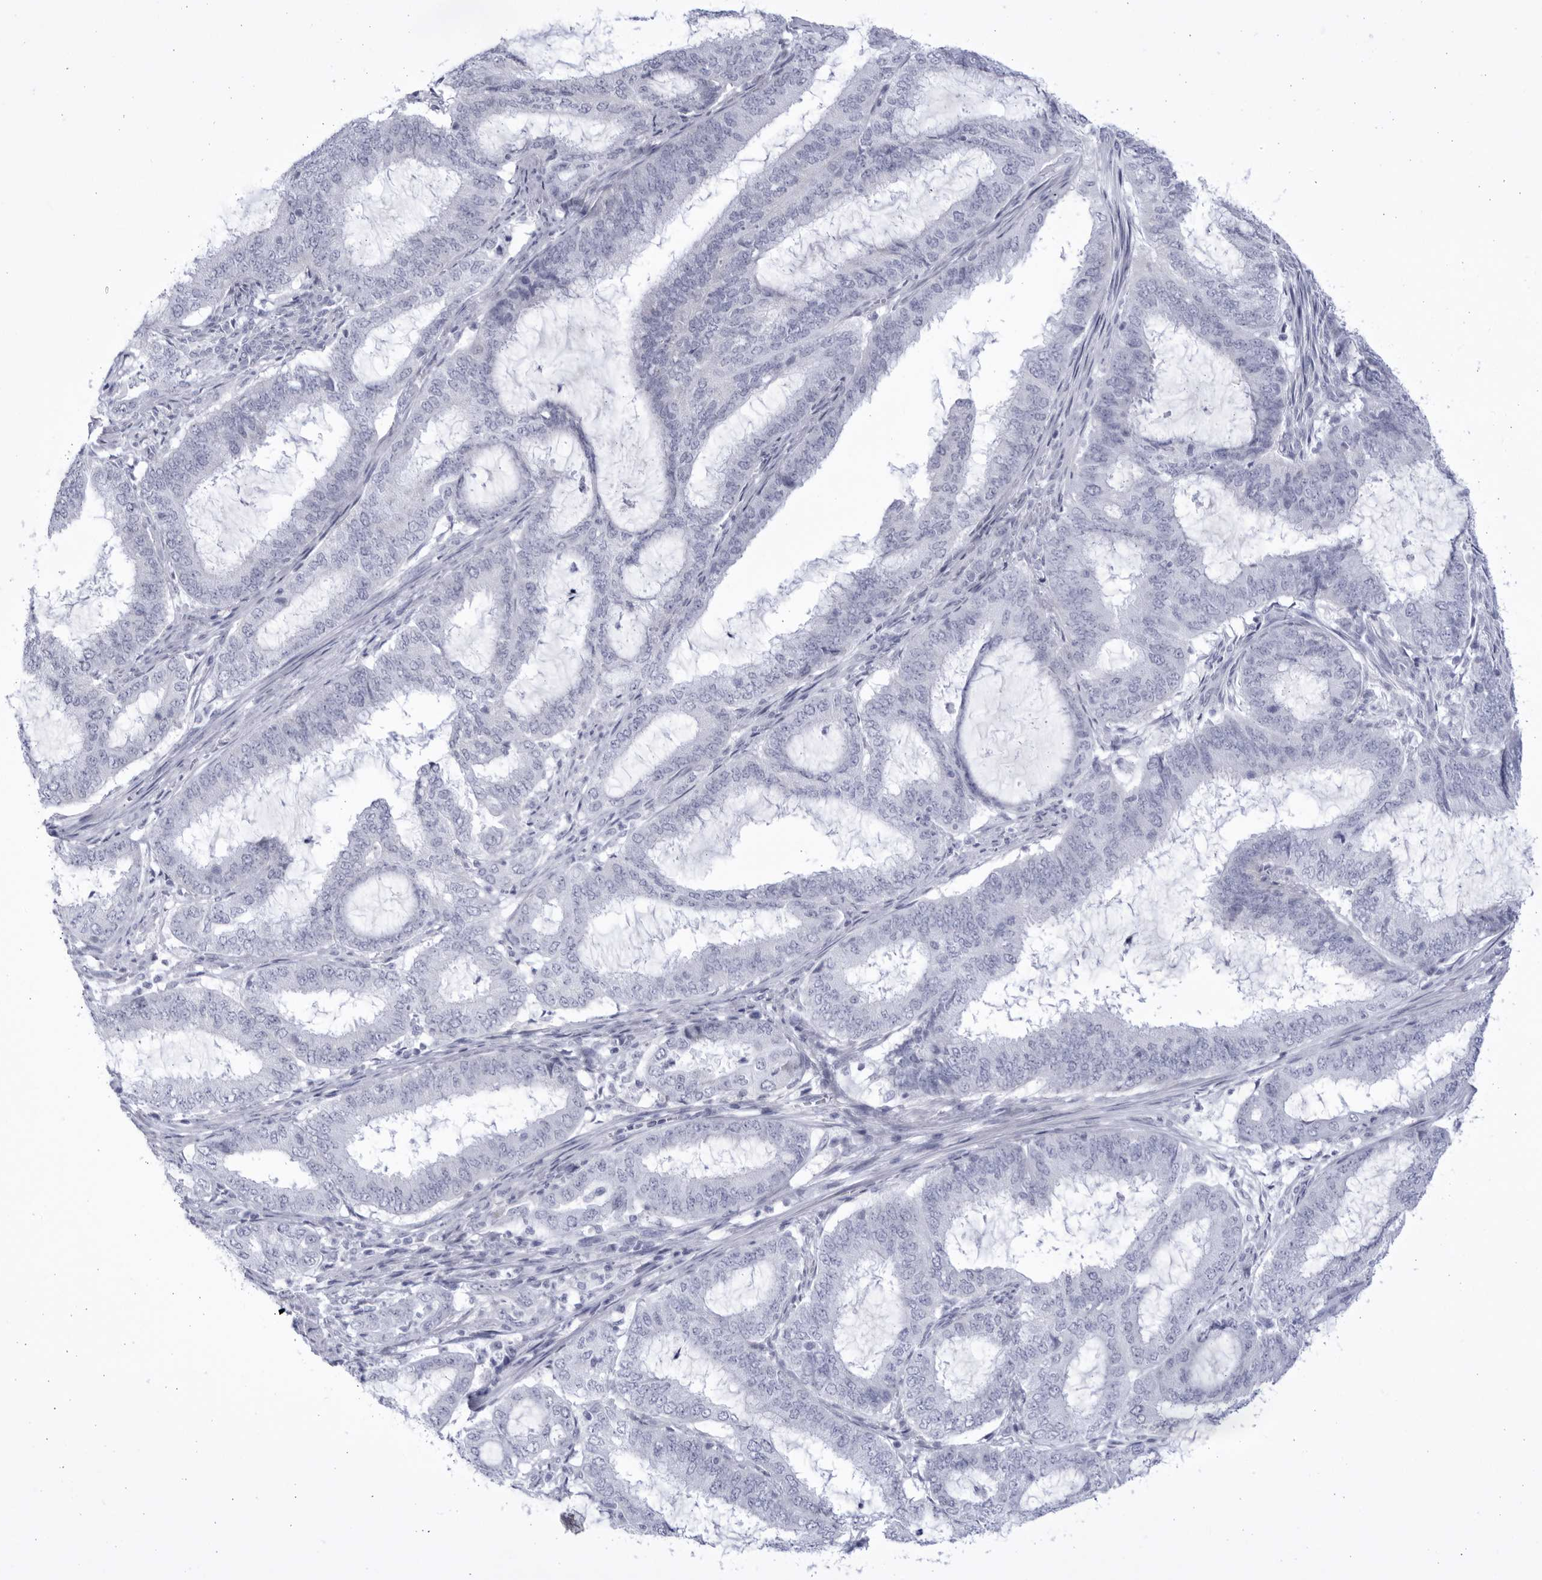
{"staining": {"intensity": "negative", "quantity": "none", "location": "none"}, "tissue": "endometrial cancer", "cell_type": "Tumor cells", "image_type": "cancer", "snomed": [{"axis": "morphology", "description": "Adenocarcinoma, NOS"}, {"axis": "topography", "description": "Endometrium"}], "caption": "A histopathology image of adenocarcinoma (endometrial) stained for a protein exhibits no brown staining in tumor cells. Nuclei are stained in blue.", "gene": "CCDC181", "patient": {"sex": "female", "age": 51}}